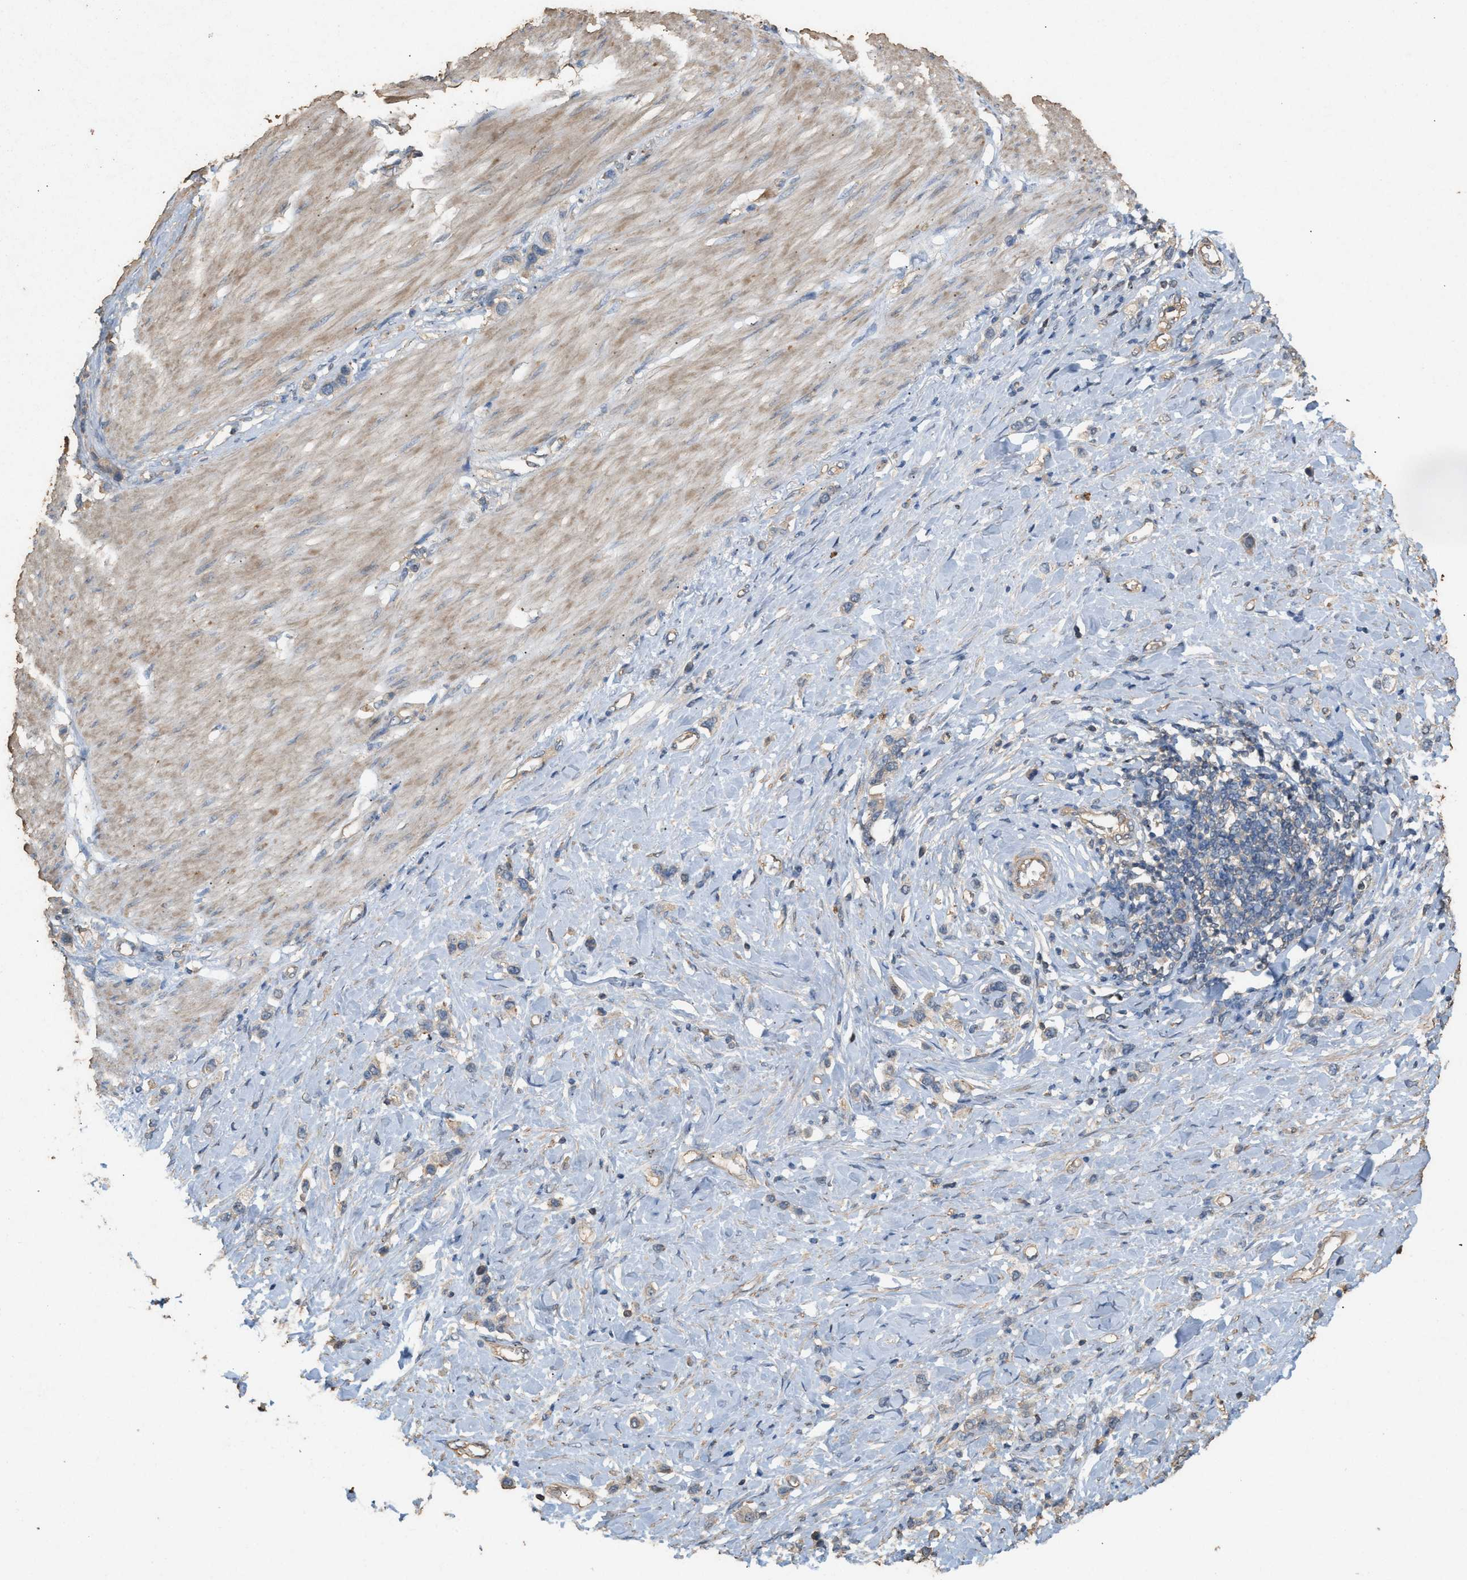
{"staining": {"intensity": "negative", "quantity": "none", "location": "none"}, "tissue": "stomach cancer", "cell_type": "Tumor cells", "image_type": "cancer", "snomed": [{"axis": "morphology", "description": "Adenocarcinoma, NOS"}, {"axis": "topography", "description": "Stomach"}], "caption": "A micrograph of human stomach cancer is negative for staining in tumor cells.", "gene": "DCAF7", "patient": {"sex": "female", "age": 65}}